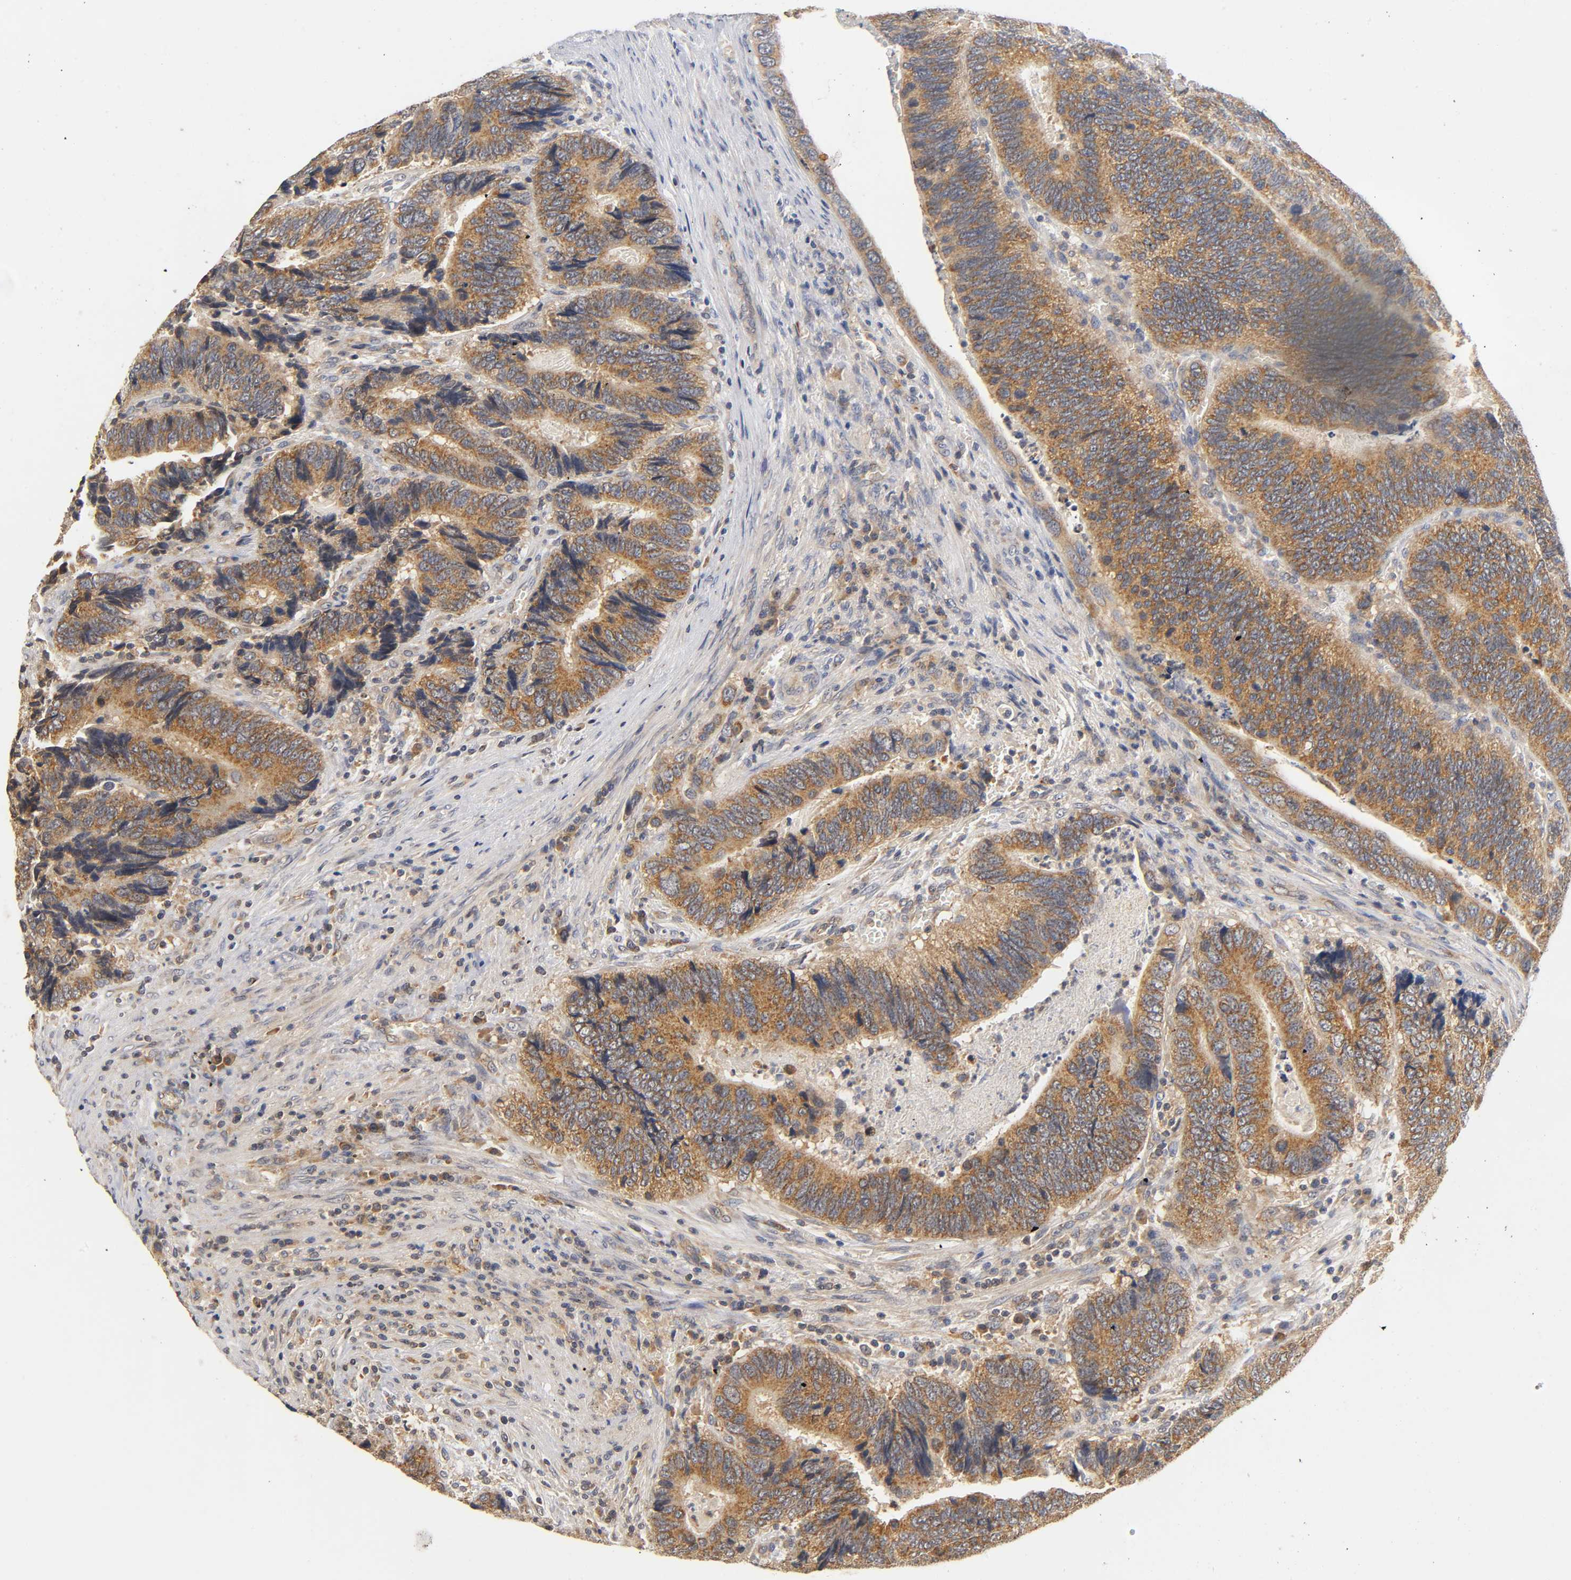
{"staining": {"intensity": "strong", "quantity": ">75%", "location": "cytoplasmic/membranous"}, "tissue": "colorectal cancer", "cell_type": "Tumor cells", "image_type": "cancer", "snomed": [{"axis": "morphology", "description": "Adenocarcinoma, NOS"}, {"axis": "topography", "description": "Colon"}], "caption": "High-magnification brightfield microscopy of colorectal cancer stained with DAB (3,3'-diaminobenzidine) (brown) and counterstained with hematoxylin (blue). tumor cells exhibit strong cytoplasmic/membranous expression is identified in about>75% of cells.", "gene": "SCAP", "patient": {"sex": "male", "age": 72}}